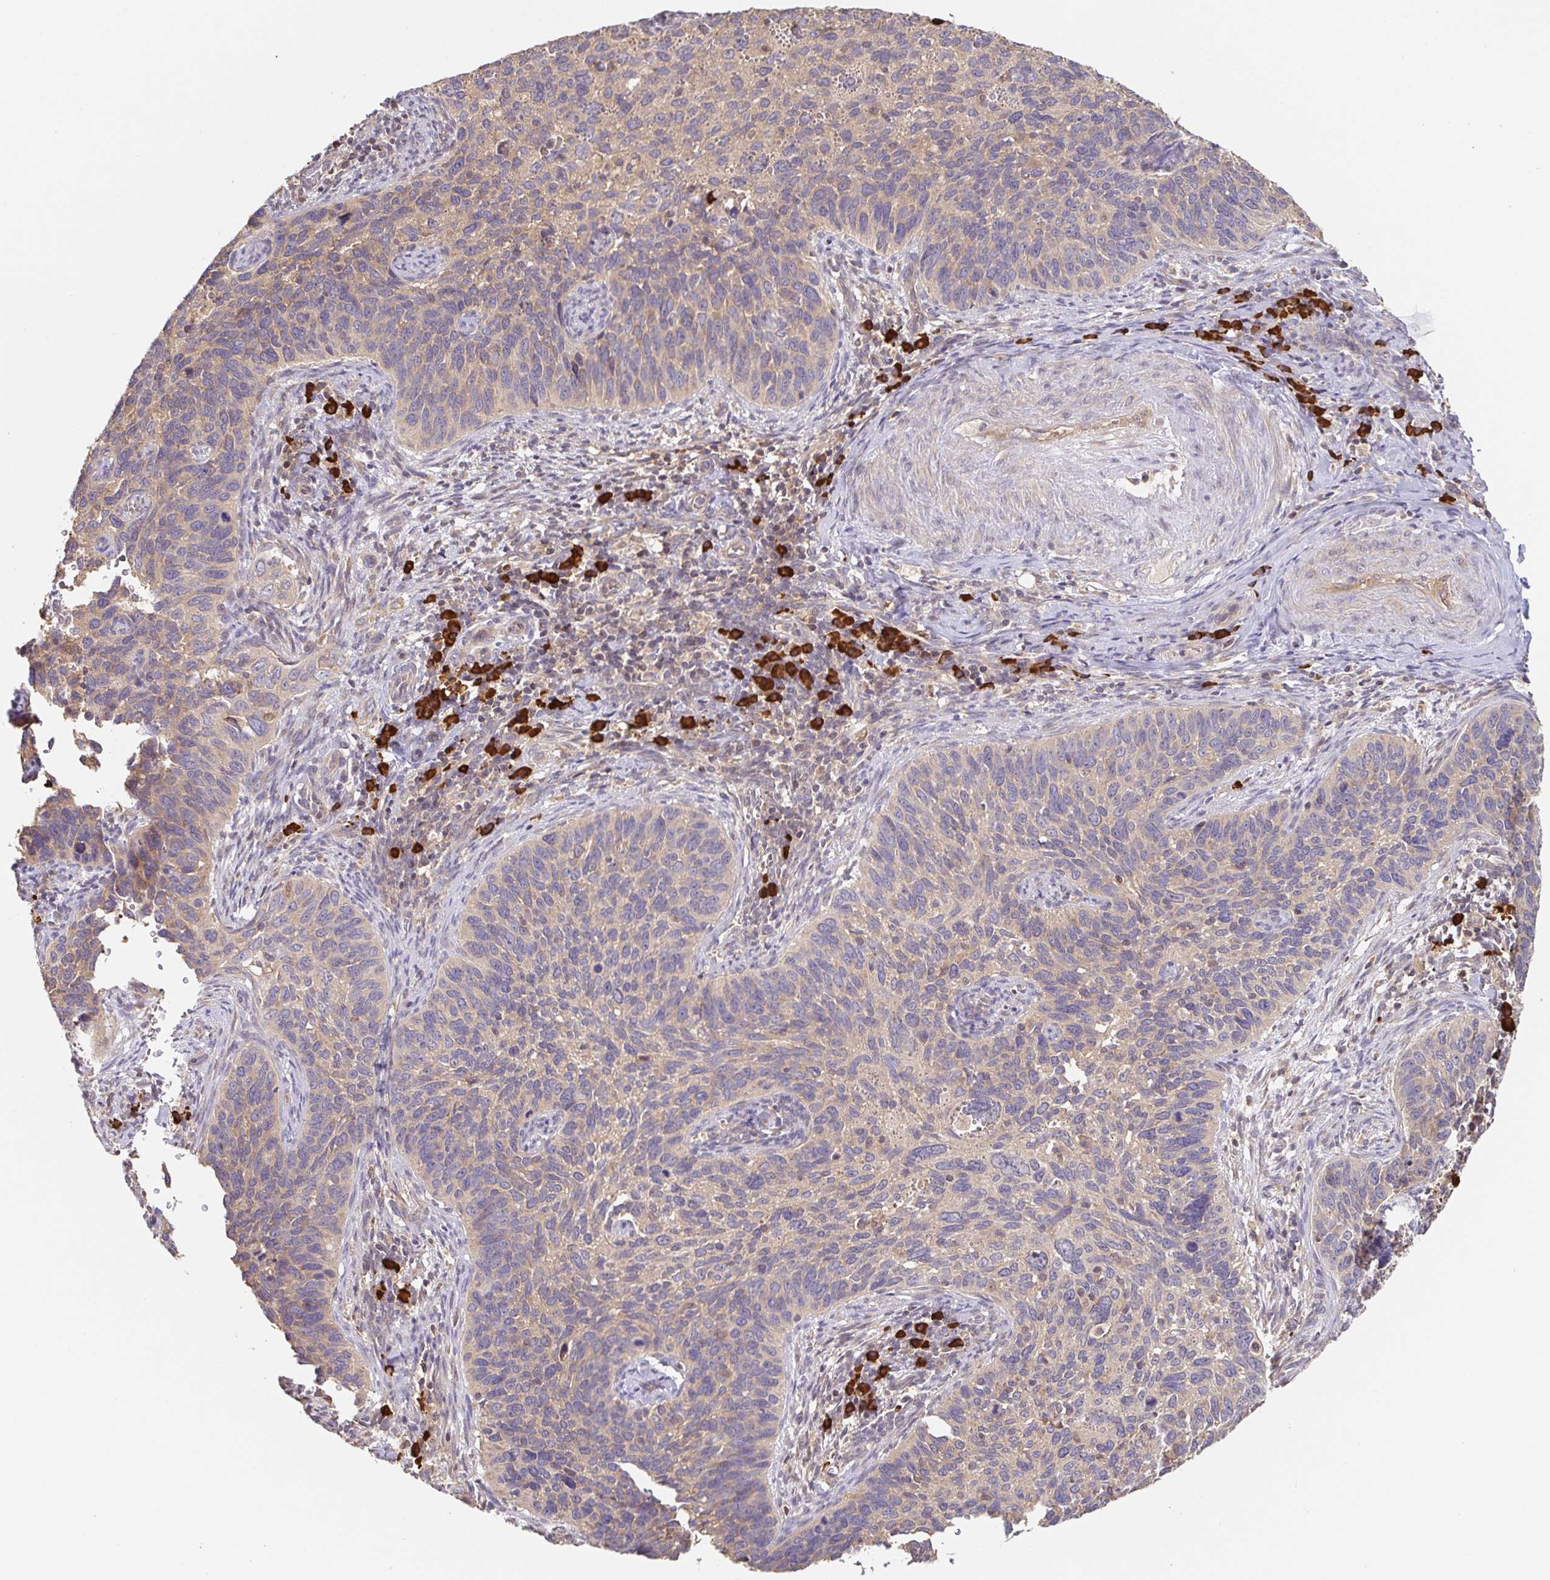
{"staining": {"intensity": "negative", "quantity": "none", "location": "none"}, "tissue": "cervical cancer", "cell_type": "Tumor cells", "image_type": "cancer", "snomed": [{"axis": "morphology", "description": "Squamous cell carcinoma, NOS"}, {"axis": "topography", "description": "Cervix"}], "caption": "Immunohistochemical staining of cervical squamous cell carcinoma demonstrates no significant expression in tumor cells.", "gene": "HAGH", "patient": {"sex": "female", "age": 51}}